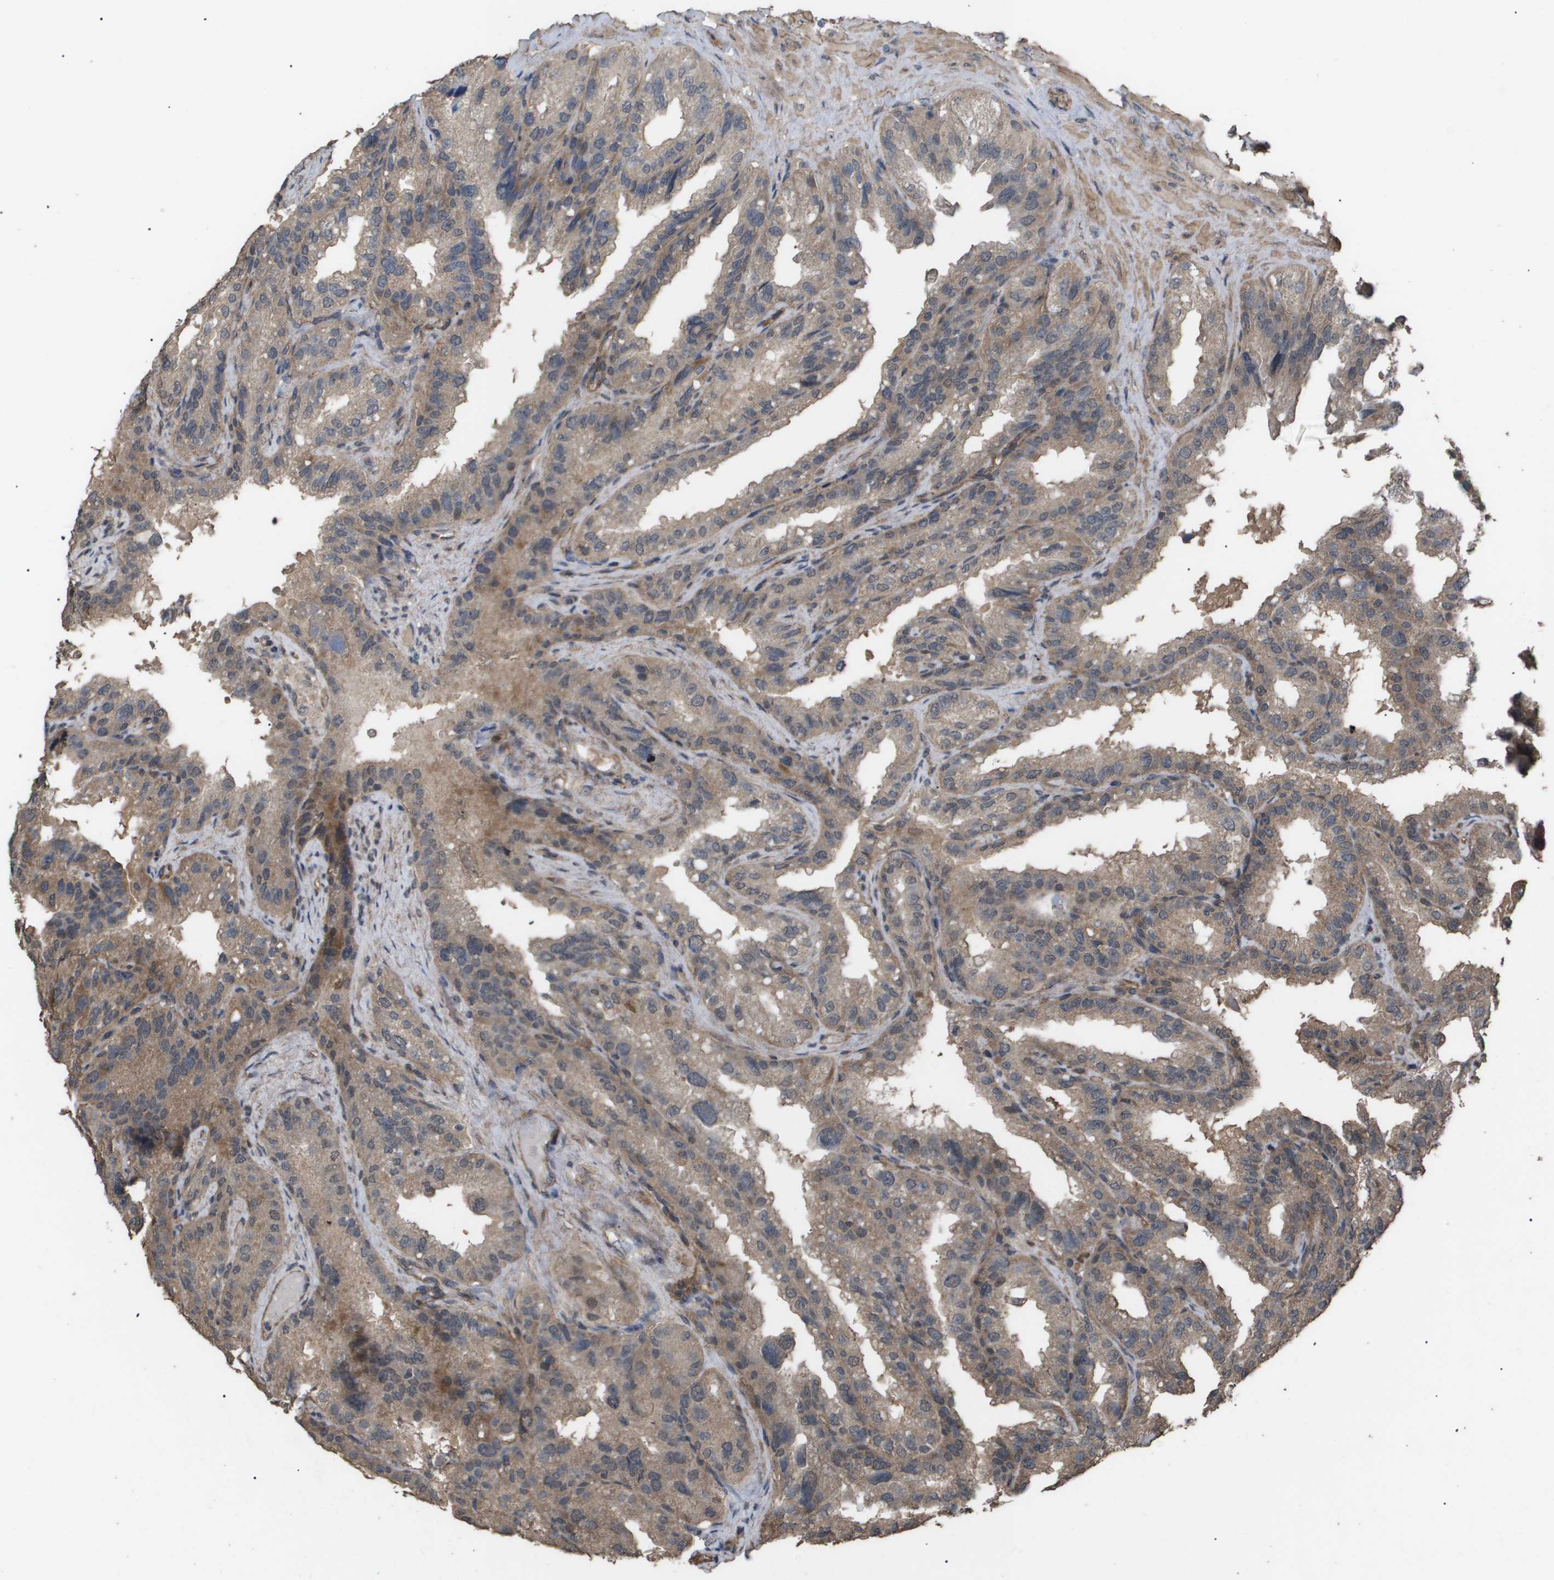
{"staining": {"intensity": "weak", "quantity": ">75%", "location": "cytoplasmic/membranous"}, "tissue": "seminal vesicle", "cell_type": "Glandular cells", "image_type": "normal", "snomed": [{"axis": "morphology", "description": "Normal tissue, NOS"}, {"axis": "topography", "description": "Seminal veicle"}], "caption": "High-power microscopy captured an immunohistochemistry (IHC) histopathology image of normal seminal vesicle, revealing weak cytoplasmic/membranous staining in approximately >75% of glandular cells.", "gene": "CUL5", "patient": {"sex": "male", "age": 68}}